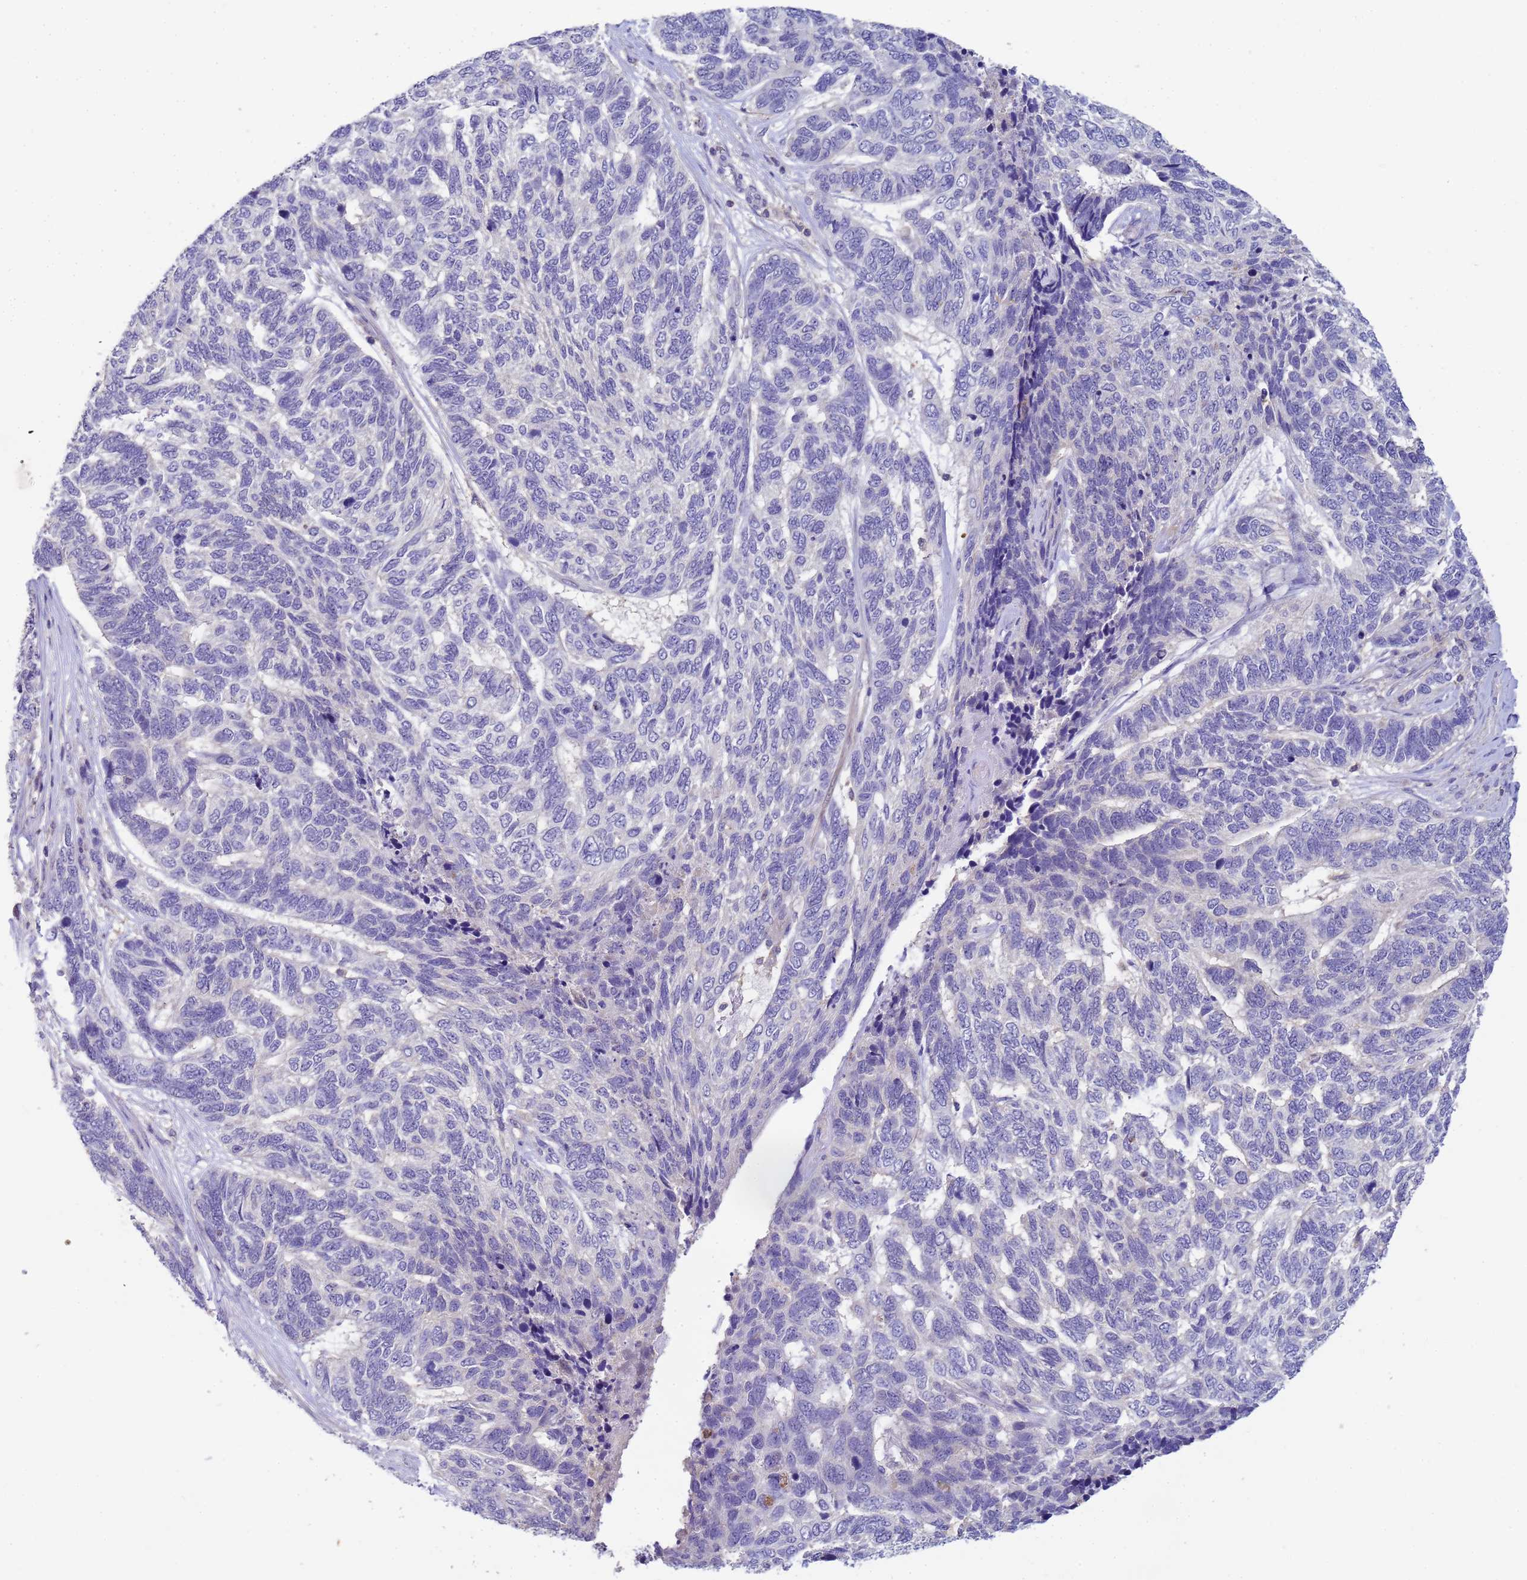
{"staining": {"intensity": "negative", "quantity": "none", "location": "none"}, "tissue": "skin cancer", "cell_type": "Tumor cells", "image_type": "cancer", "snomed": [{"axis": "morphology", "description": "Basal cell carcinoma"}, {"axis": "topography", "description": "Skin"}], "caption": "Immunohistochemistry (IHC) histopathology image of neoplastic tissue: skin cancer (basal cell carcinoma) stained with DAB exhibits no significant protein positivity in tumor cells.", "gene": "KLHL13", "patient": {"sex": "female", "age": 65}}